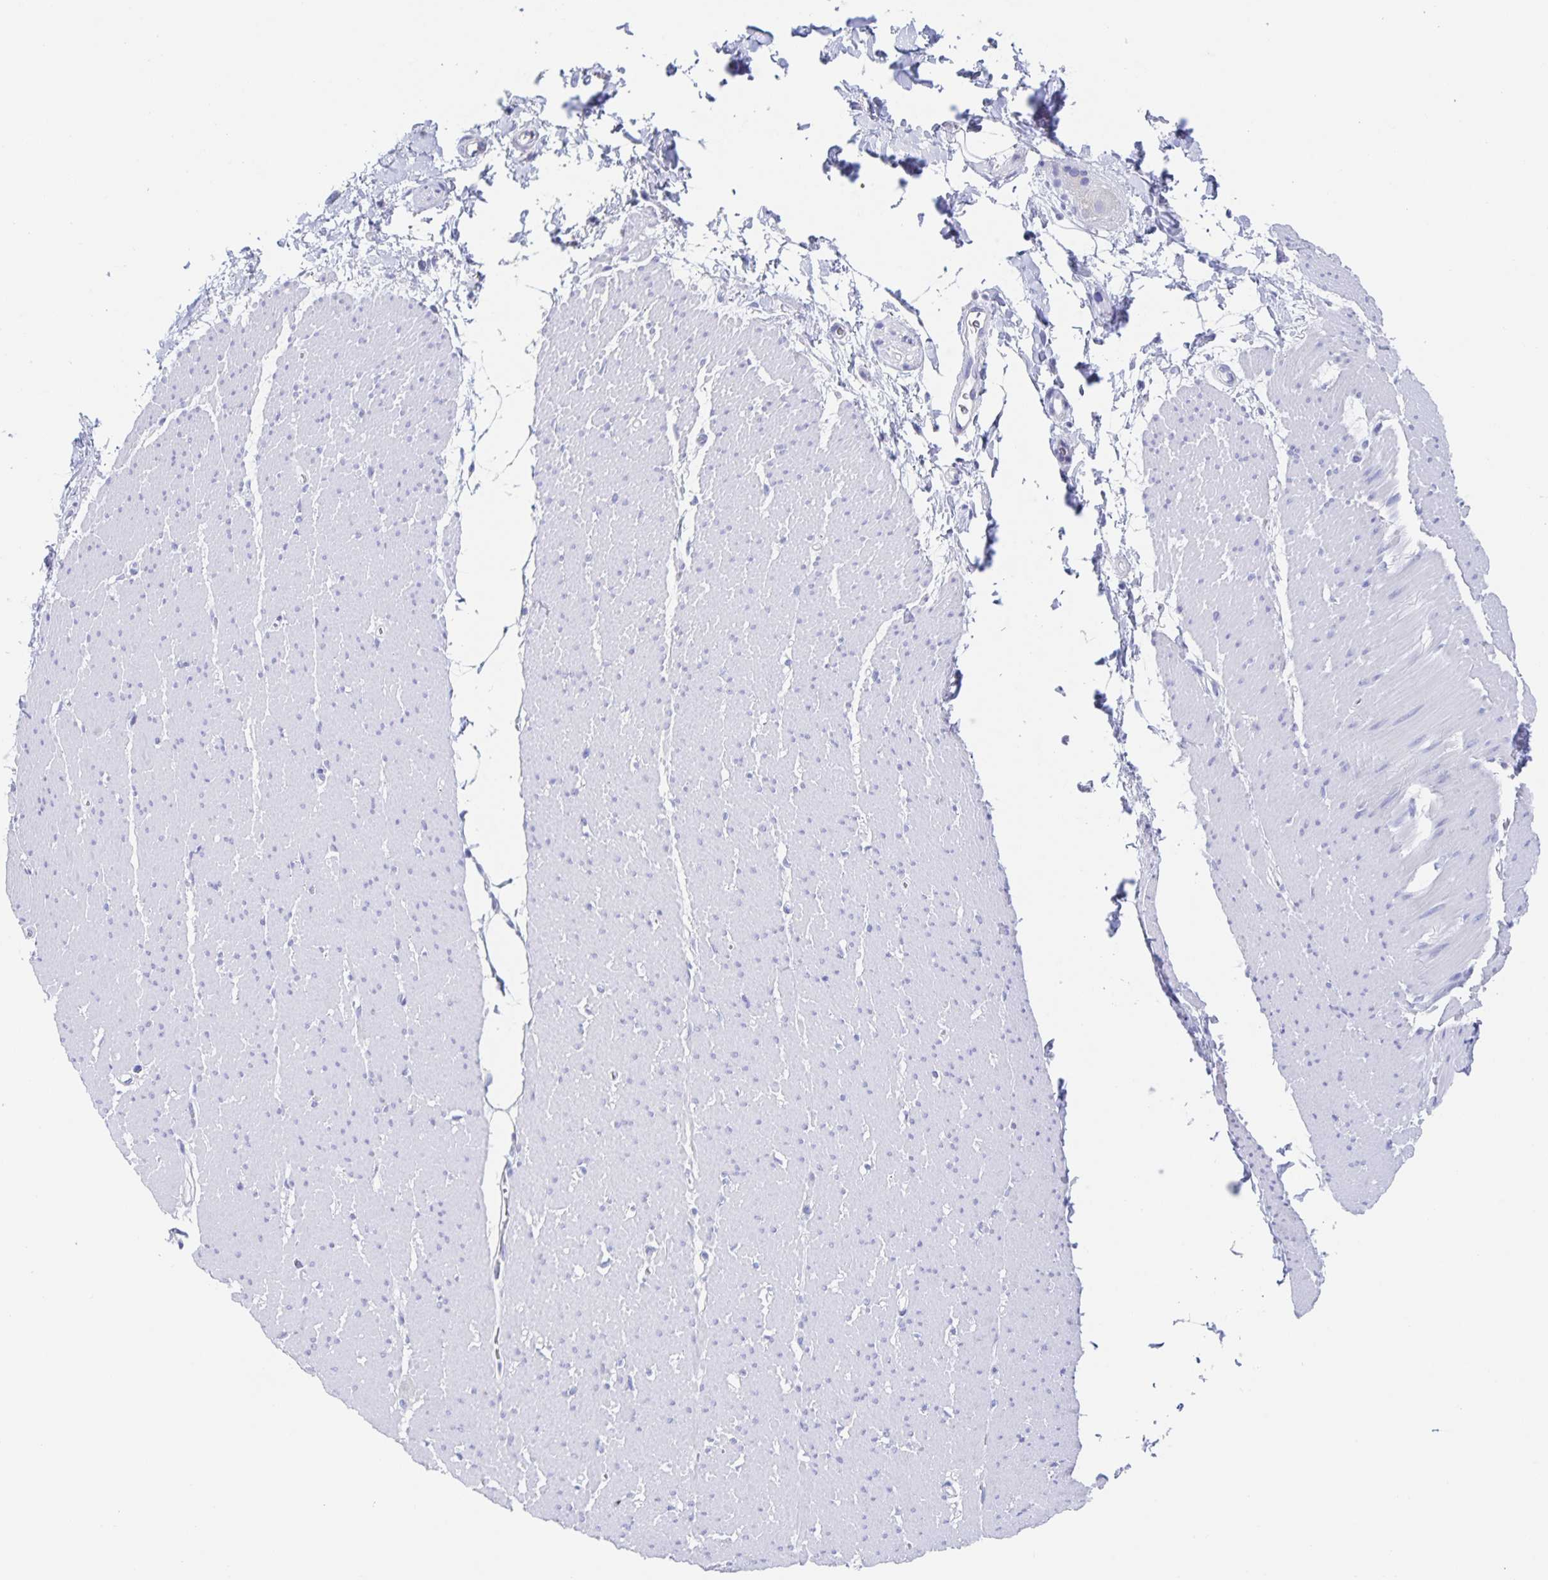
{"staining": {"intensity": "negative", "quantity": "none", "location": "none"}, "tissue": "smooth muscle", "cell_type": "Smooth muscle cells", "image_type": "normal", "snomed": [{"axis": "morphology", "description": "Normal tissue, NOS"}, {"axis": "topography", "description": "Smooth muscle"}, {"axis": "topography", "description": "Rectum"}], "caption": "This is an IHC micrograph of benign human smooth muscle. There is no expression in smooth muscle cells.", "gene": "DMBT1", "patient": {"sex": "male", "age": 53}}